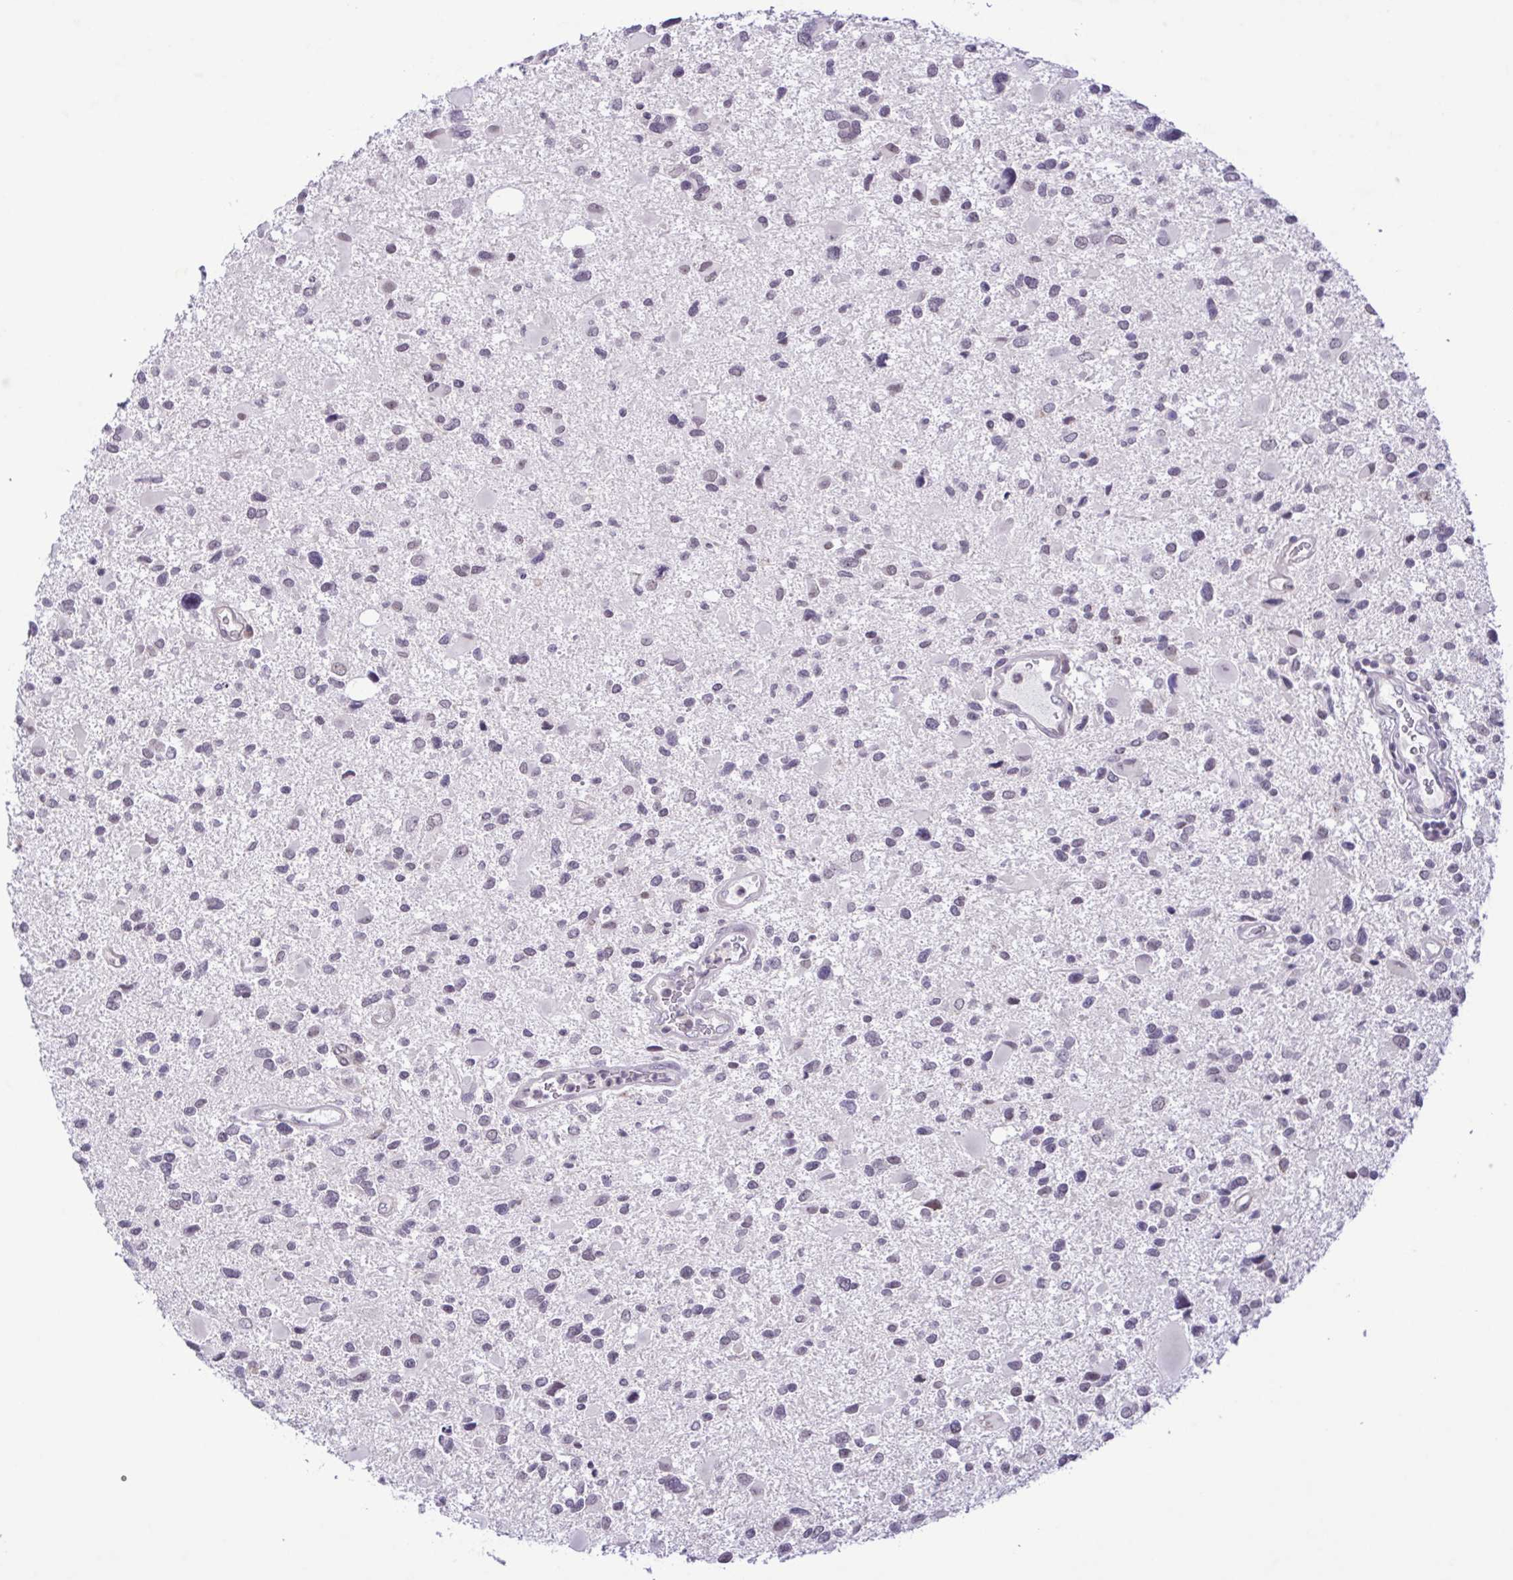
{"staining": {"intensity": "negative", "quantity": "none", "location": "none"}, "tissue": "glioma", "cell_type": "Tumor cells", "image_type": "cancer", "snomed": [{"axis": "morphology", "description": "Glioma, malignant, Low grade"}, {"axis": "topography", "description": "Brain"}], "caption": "DAB (3,3'-diaminobenzidine) immunohistochemical staining of malignant low-grade glioma shows no significant expression in tumor cells.", "gene": "IL1RN", "patient": {"sex": "female", "age": 32}}